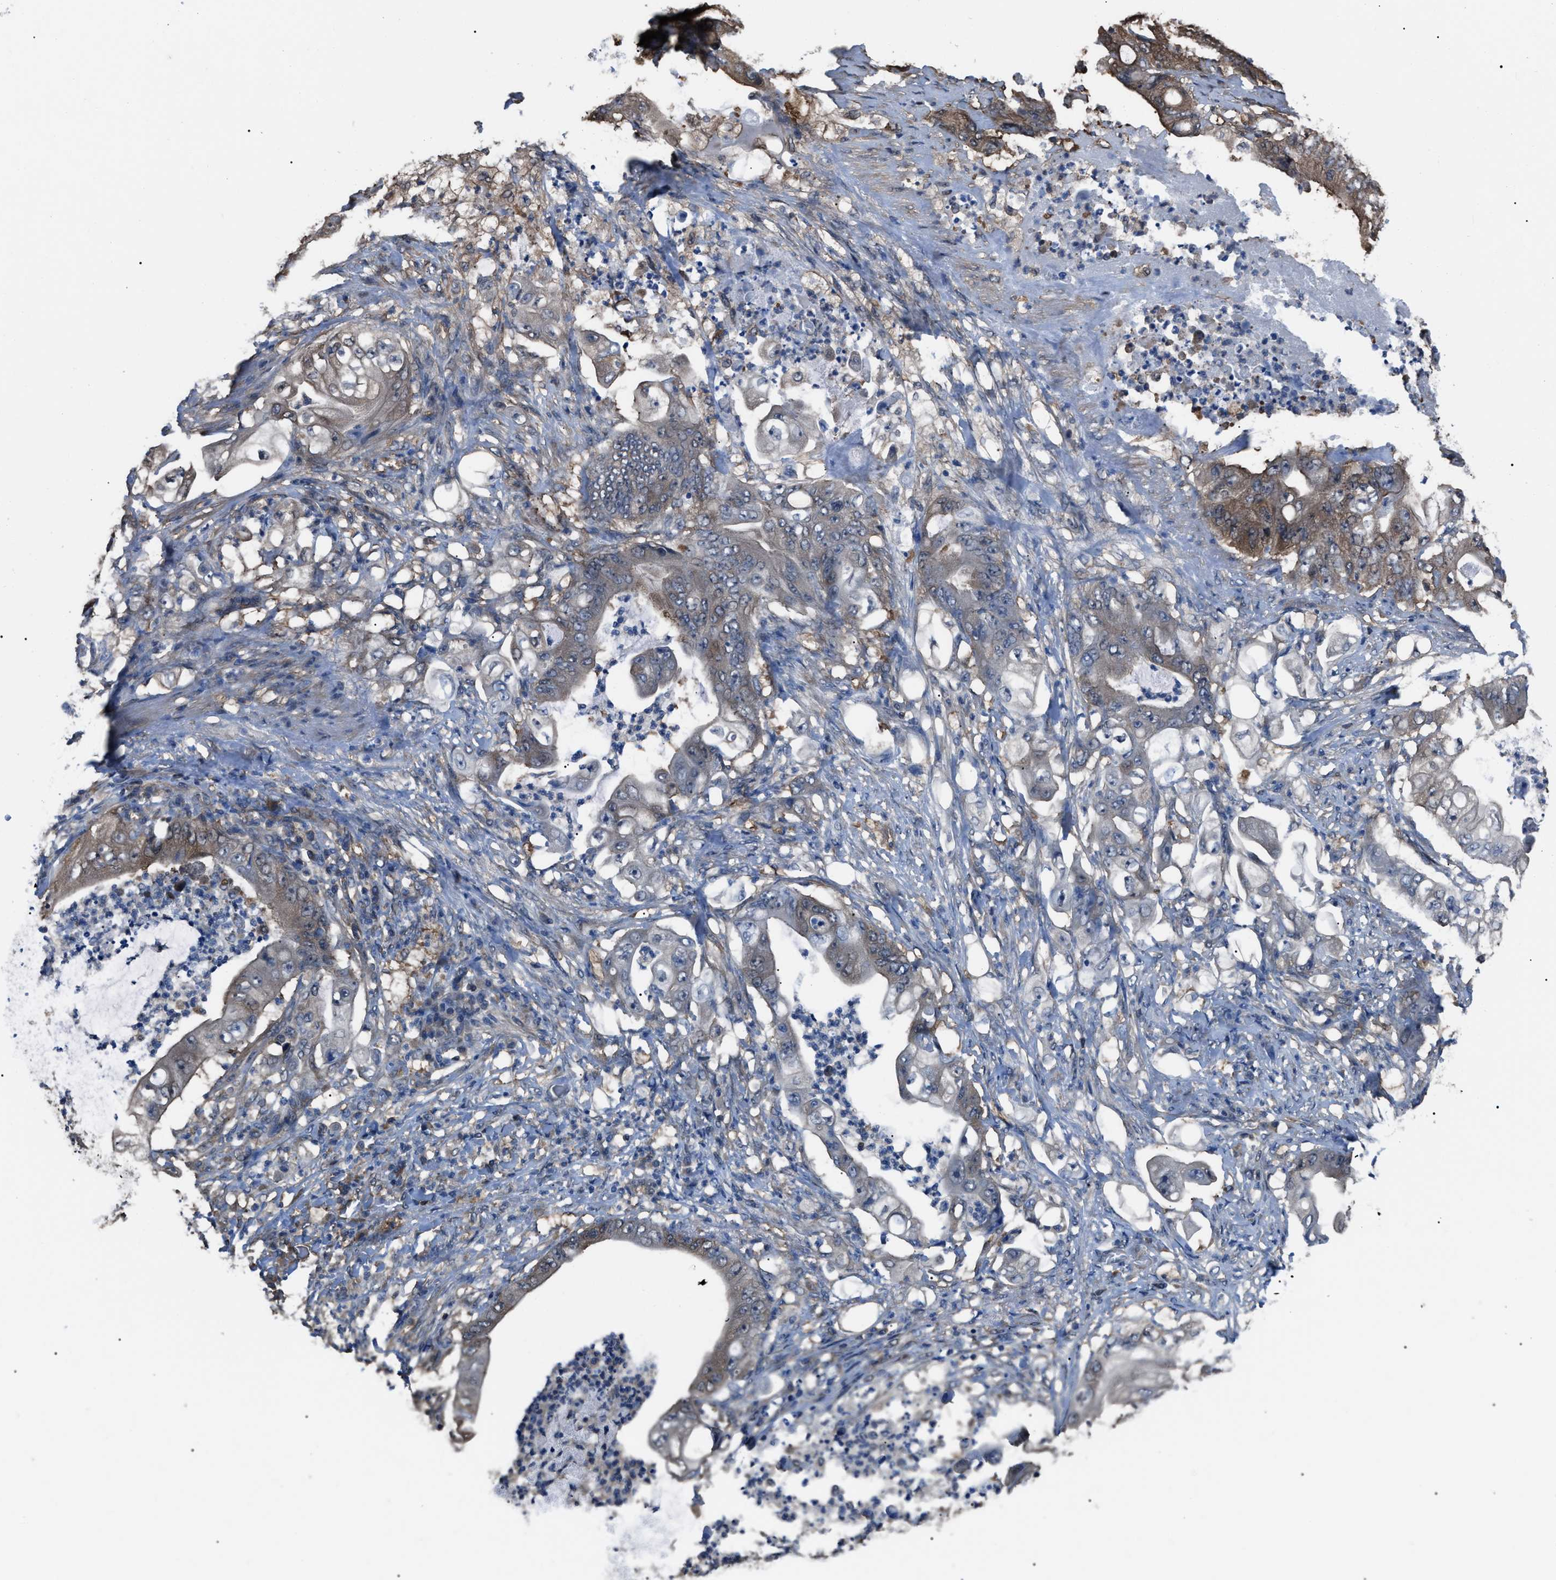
{"staining": {"intensity": "weak", "quantity": "25%-75%", "location": "cytoplasmic/membranous"}, "tissue": "stomach cancer", "cell_type": "Tumor cells", "image_type": "cancer", "snomed": [{"axis": "morphology", "description": "Adenocarcinoma, NOS"}, {"axis": "topography", "description": "Stomach"}], "caption": "Stomach cancer (adenocarcinoma) stained for a protein displays weak cytoplasmic/membranous positivity in tumor cells. The protein is stained brown, and the nuclei are stained in blue (DAB (3,3'-diaminobenzidine) IHC with brightfield microscopy, high magnification).", "gene": "PDCD5", "patient": {"sex": "female", "age": 73}}